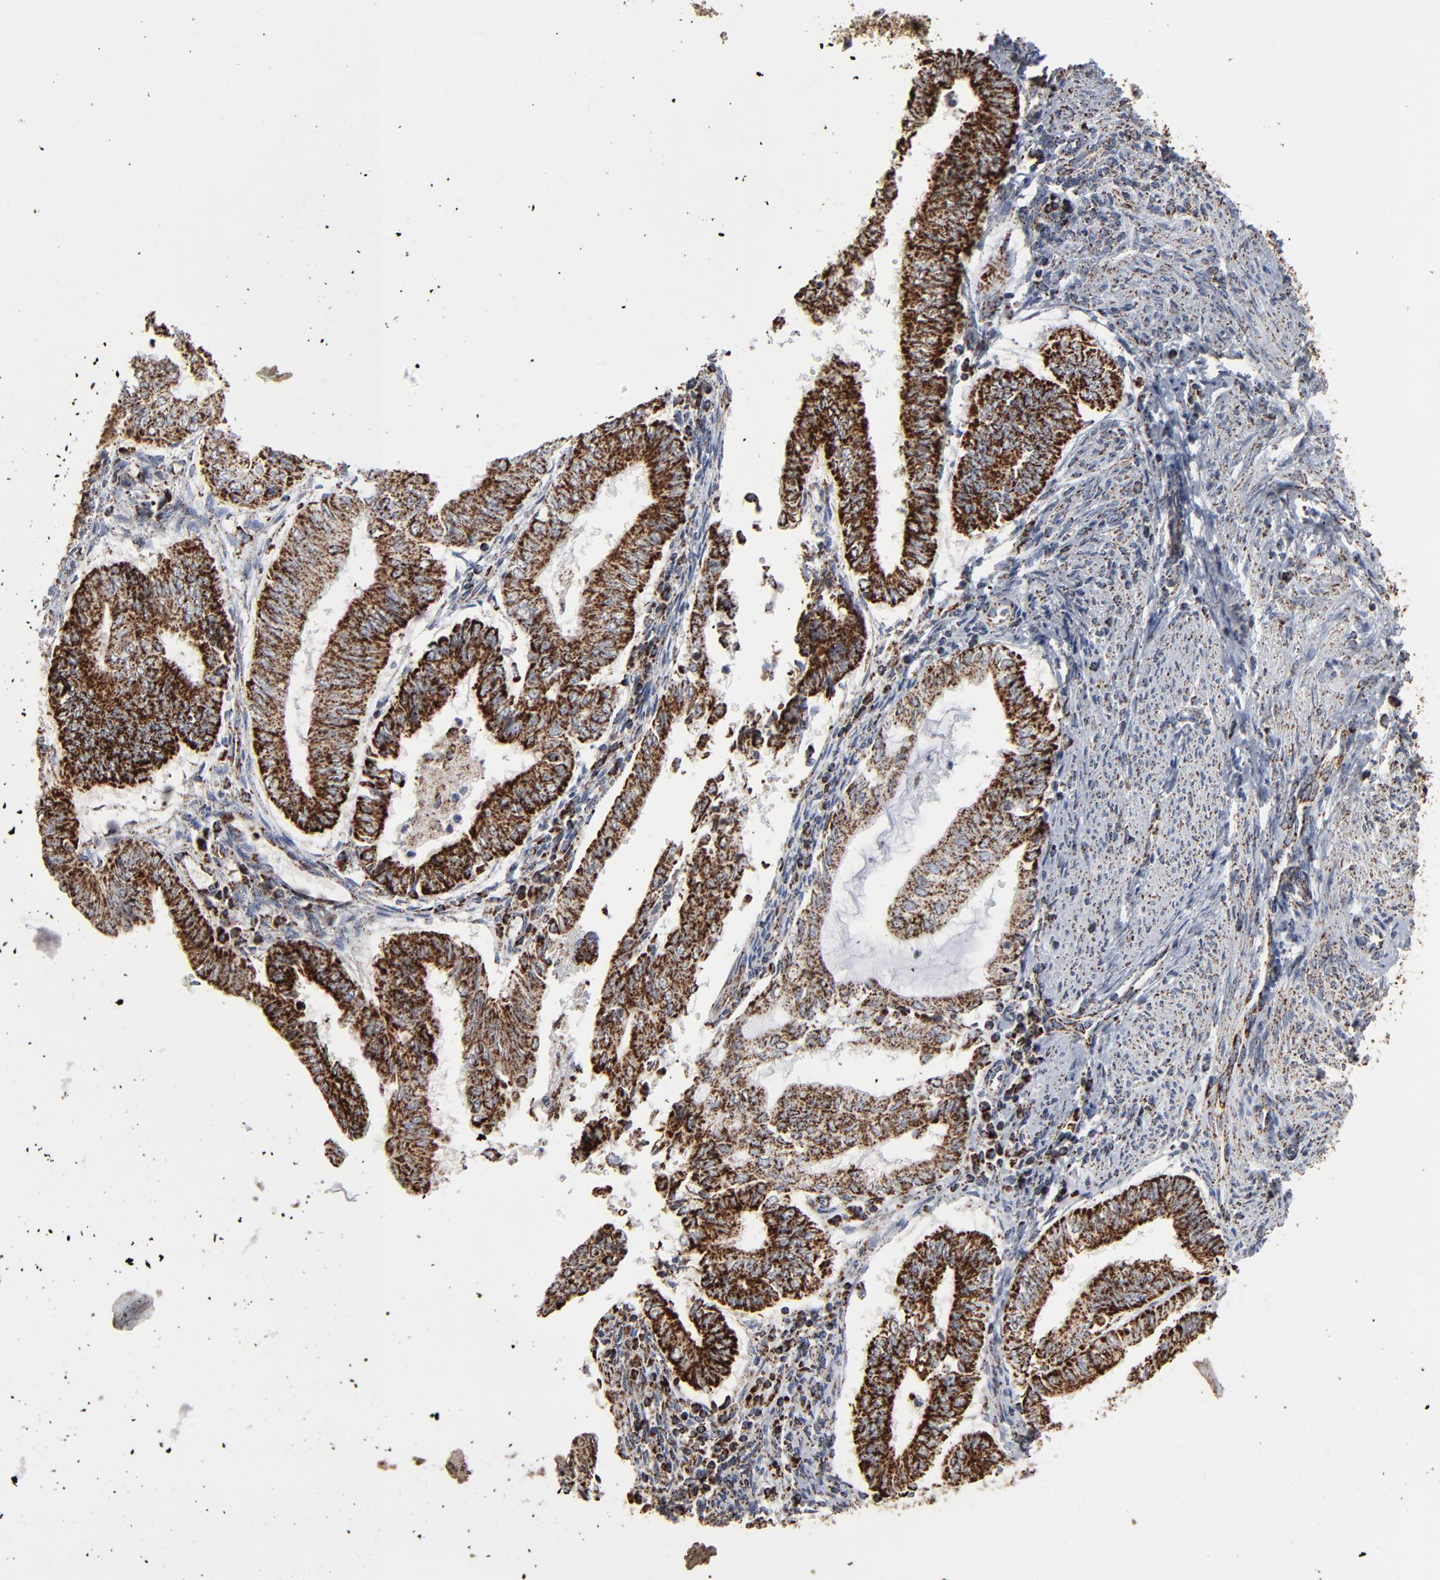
{"staining": {"intensity": "strong", "quantity": ">75%", "location": "cytoplasmic/membranous"}, "tissue": "endometrial cancer", "cell_type": "Tumor cells", "image_type": "cancer", "snomed": [{"axis": "morphology", "description": "Adenocarcinoma, NOS"}, {"axis": "topography", "description": "Endometrium"}], "caption": "A histopathology image of human endometrial cancer (adenocarcinoma) stained for a protein exhibits strong cytoplasmic/membranous brown staining in tumor cells.", "gene": "UQCRC1", "patient": {"sex": "female", "age": 66}}